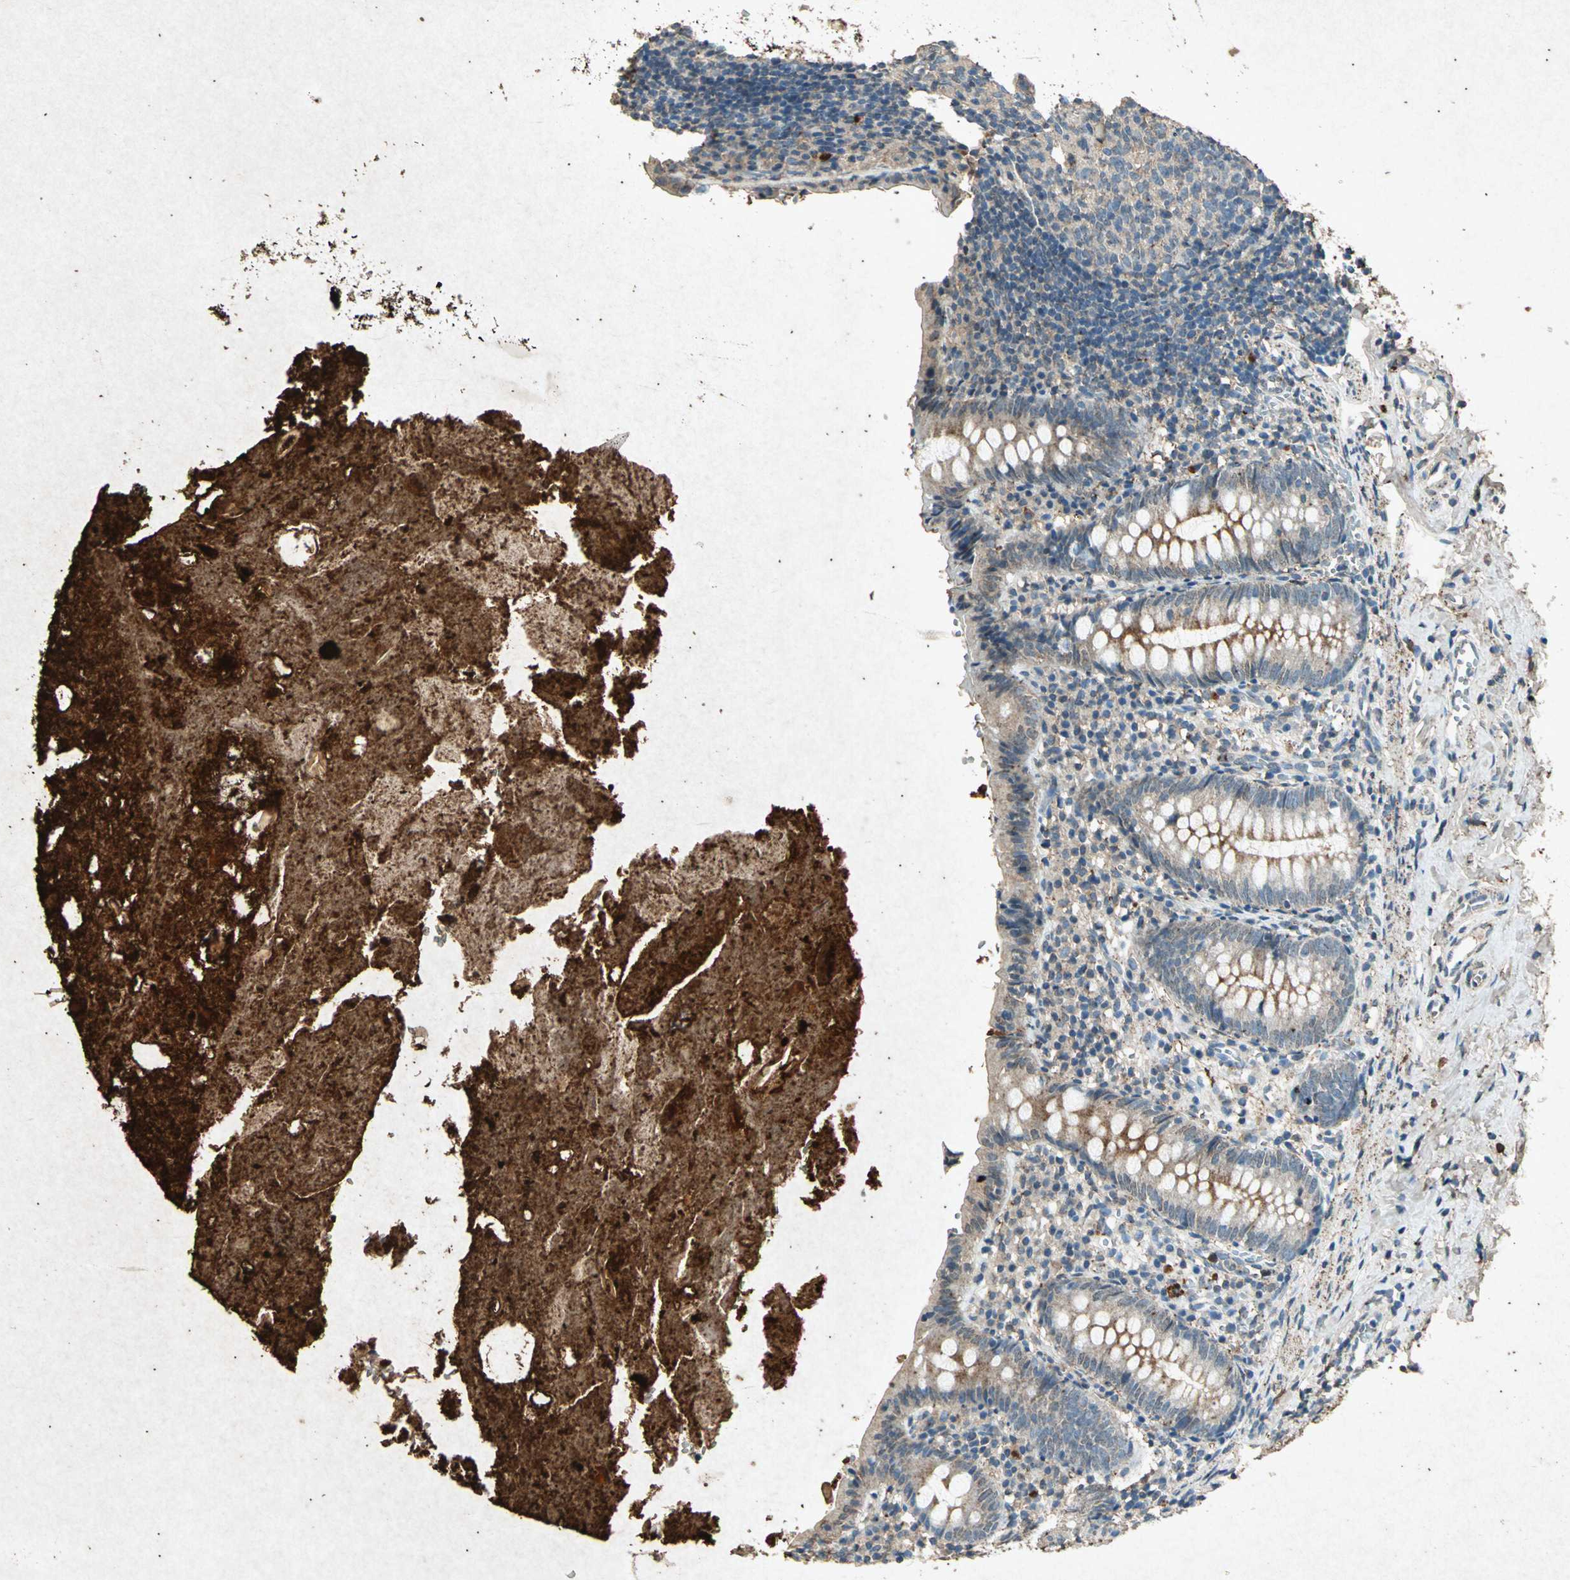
{"staining": {"intensity": "strong", "quantity": "25%-75%", "location": "cytoplasmic/membranous"}, "tissue": "appendix", "cell_type": "Glandular cells", "image_type": "normal", "snomed": [{"axis": "morphology", "description": "Normal tissue, NOS"}, {"axis": "topography", "description": "Appendix"}], "caption": "Immunohistochemical staining of unremarkable human appendix exhibits high levels of strong cytoplasmic/membranous staining in about 25%-75% of glandular cells.", "gene": "PSEN1", "patient": {"sex": "female", "age": 10}}